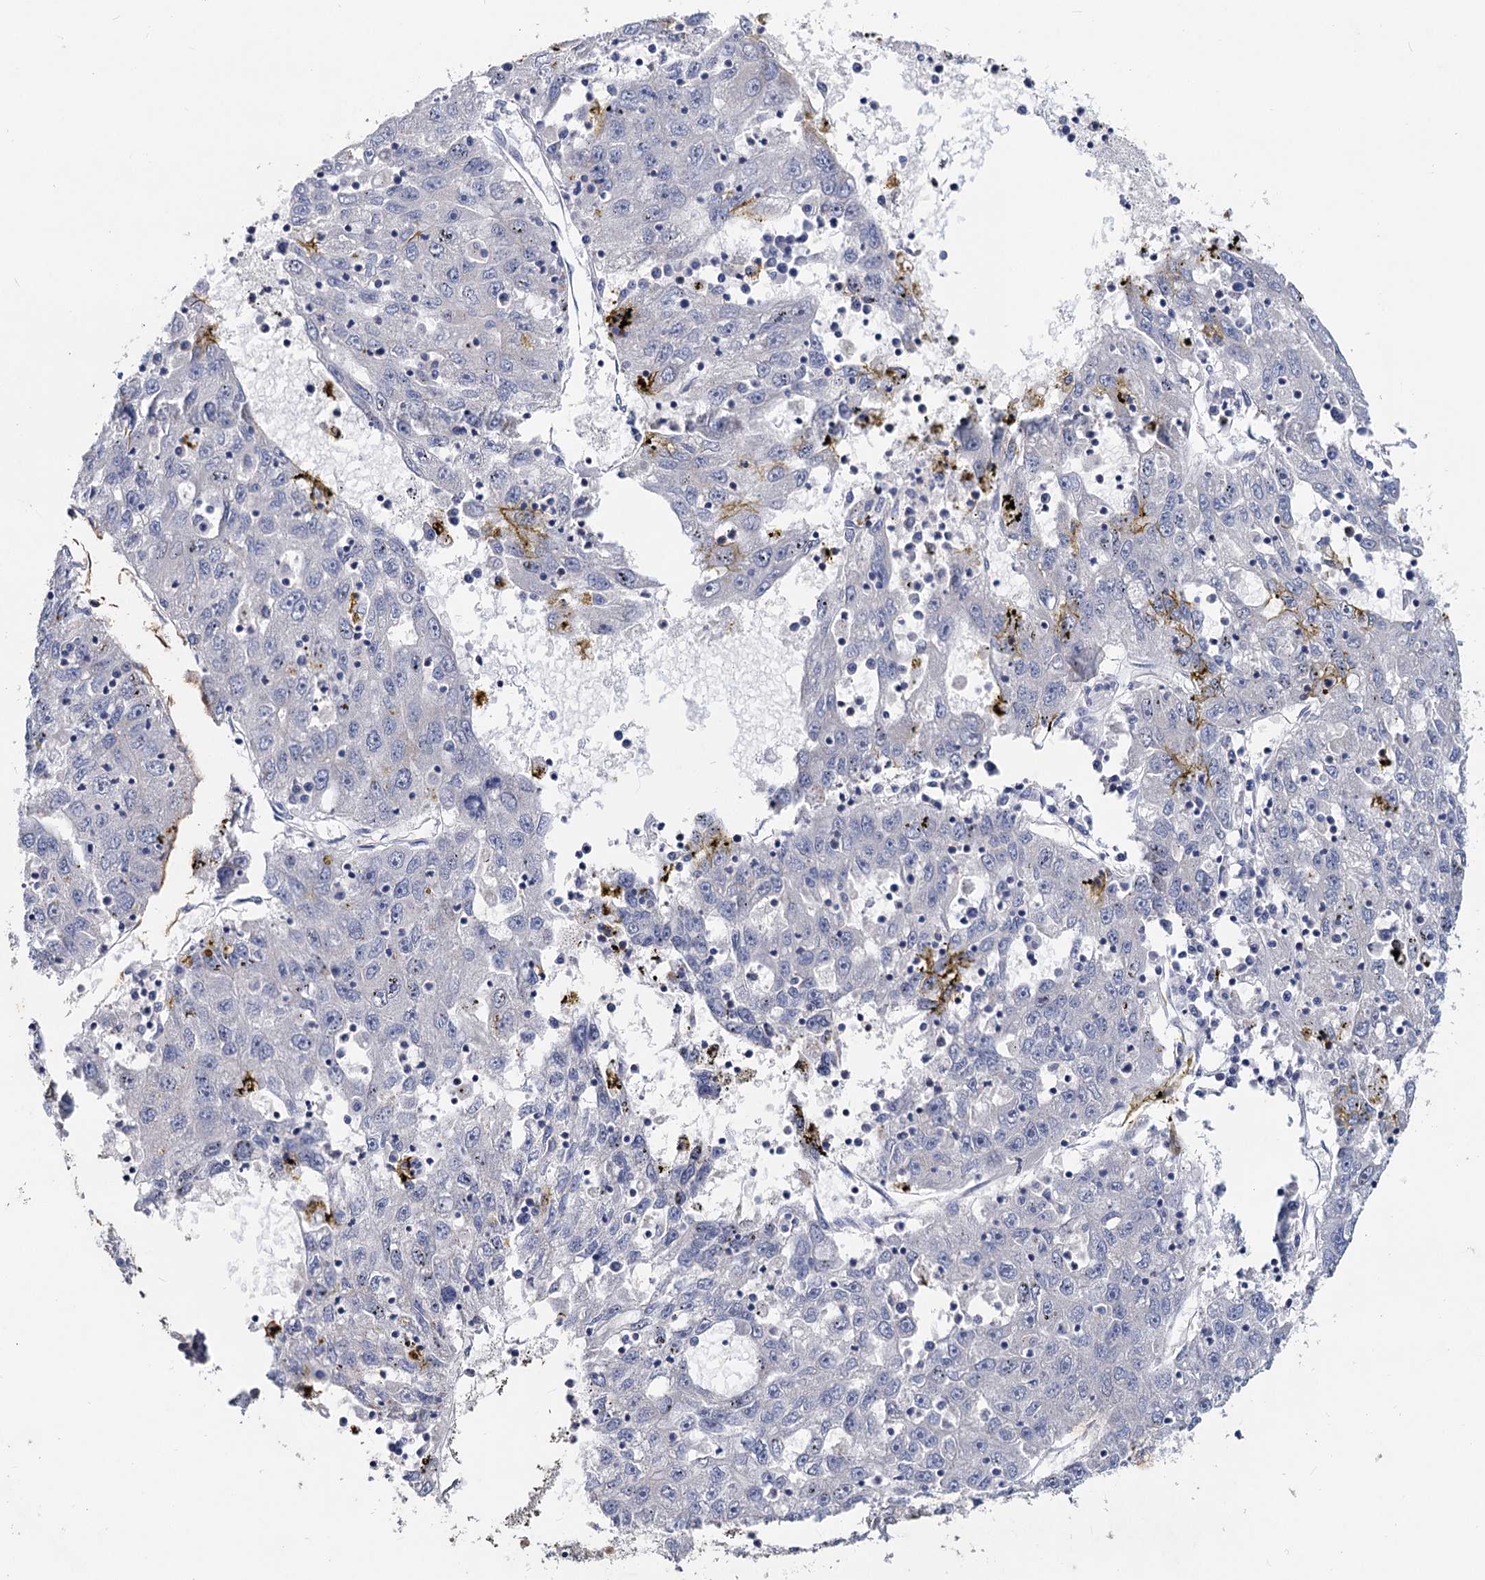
{"staining": {"intensity": "negative", "quantity": "none", "location": "none"}, "tissue": "liver cancer", "cell_type": "Tumor cells", "image_type": "cancer", "snomed": [{"axis": "morphology", "description": "Carcinoma, Hepatocellular, NOS"}, {"axis": "topography", "description": "Liver"}], "caption": "This is an immunohistochemistry (IHC) image of liver cancer (hepatocellular carcinoma). There is no staining in tumor cells.", "gene": "LRCH4", "patient": {"sex": "male", "age": 49}}